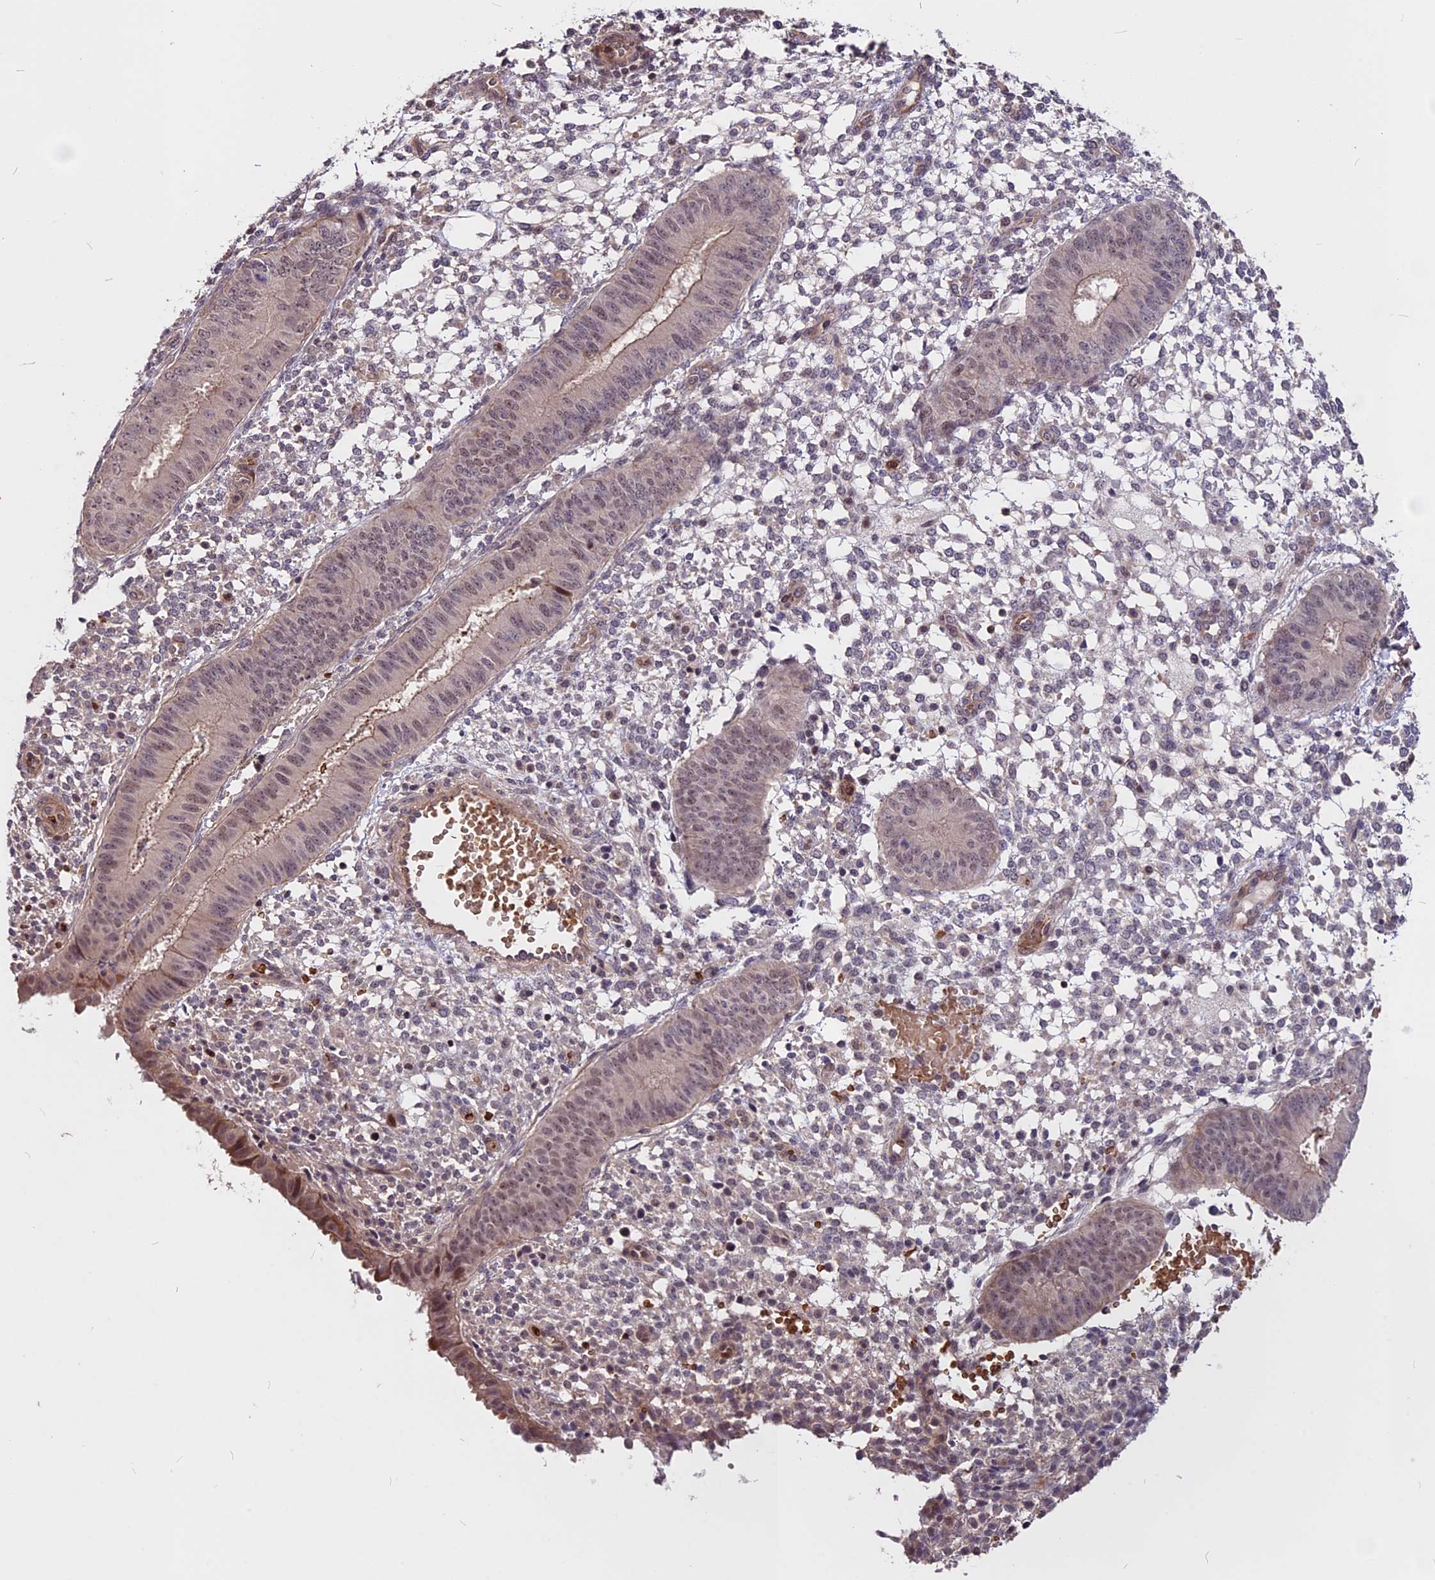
{"staining": {"intensity": "negative", "quantity": "none", "location": "none"}, "tissue": "endometrium", "cell_type": "Cells in endometrial stroma", "image_type": "normal", "snomed": [{"axis": "morphology", "description": "Normal tissue, NOS"}, {"axis": "topography", "description": "Endometrium"}], "caption": "Micrograph shows no protein expression in cells in endometrial stroma of normal endometrium. Brightfield microscopy of immunohistochemistry stained with DAB (3,3'-diaminobenzidine) (brown) and hematoxylin (blue), captured at high magnification.", "gene": "ZC3H10", "patient": {"sex": "female", "age": 49}}